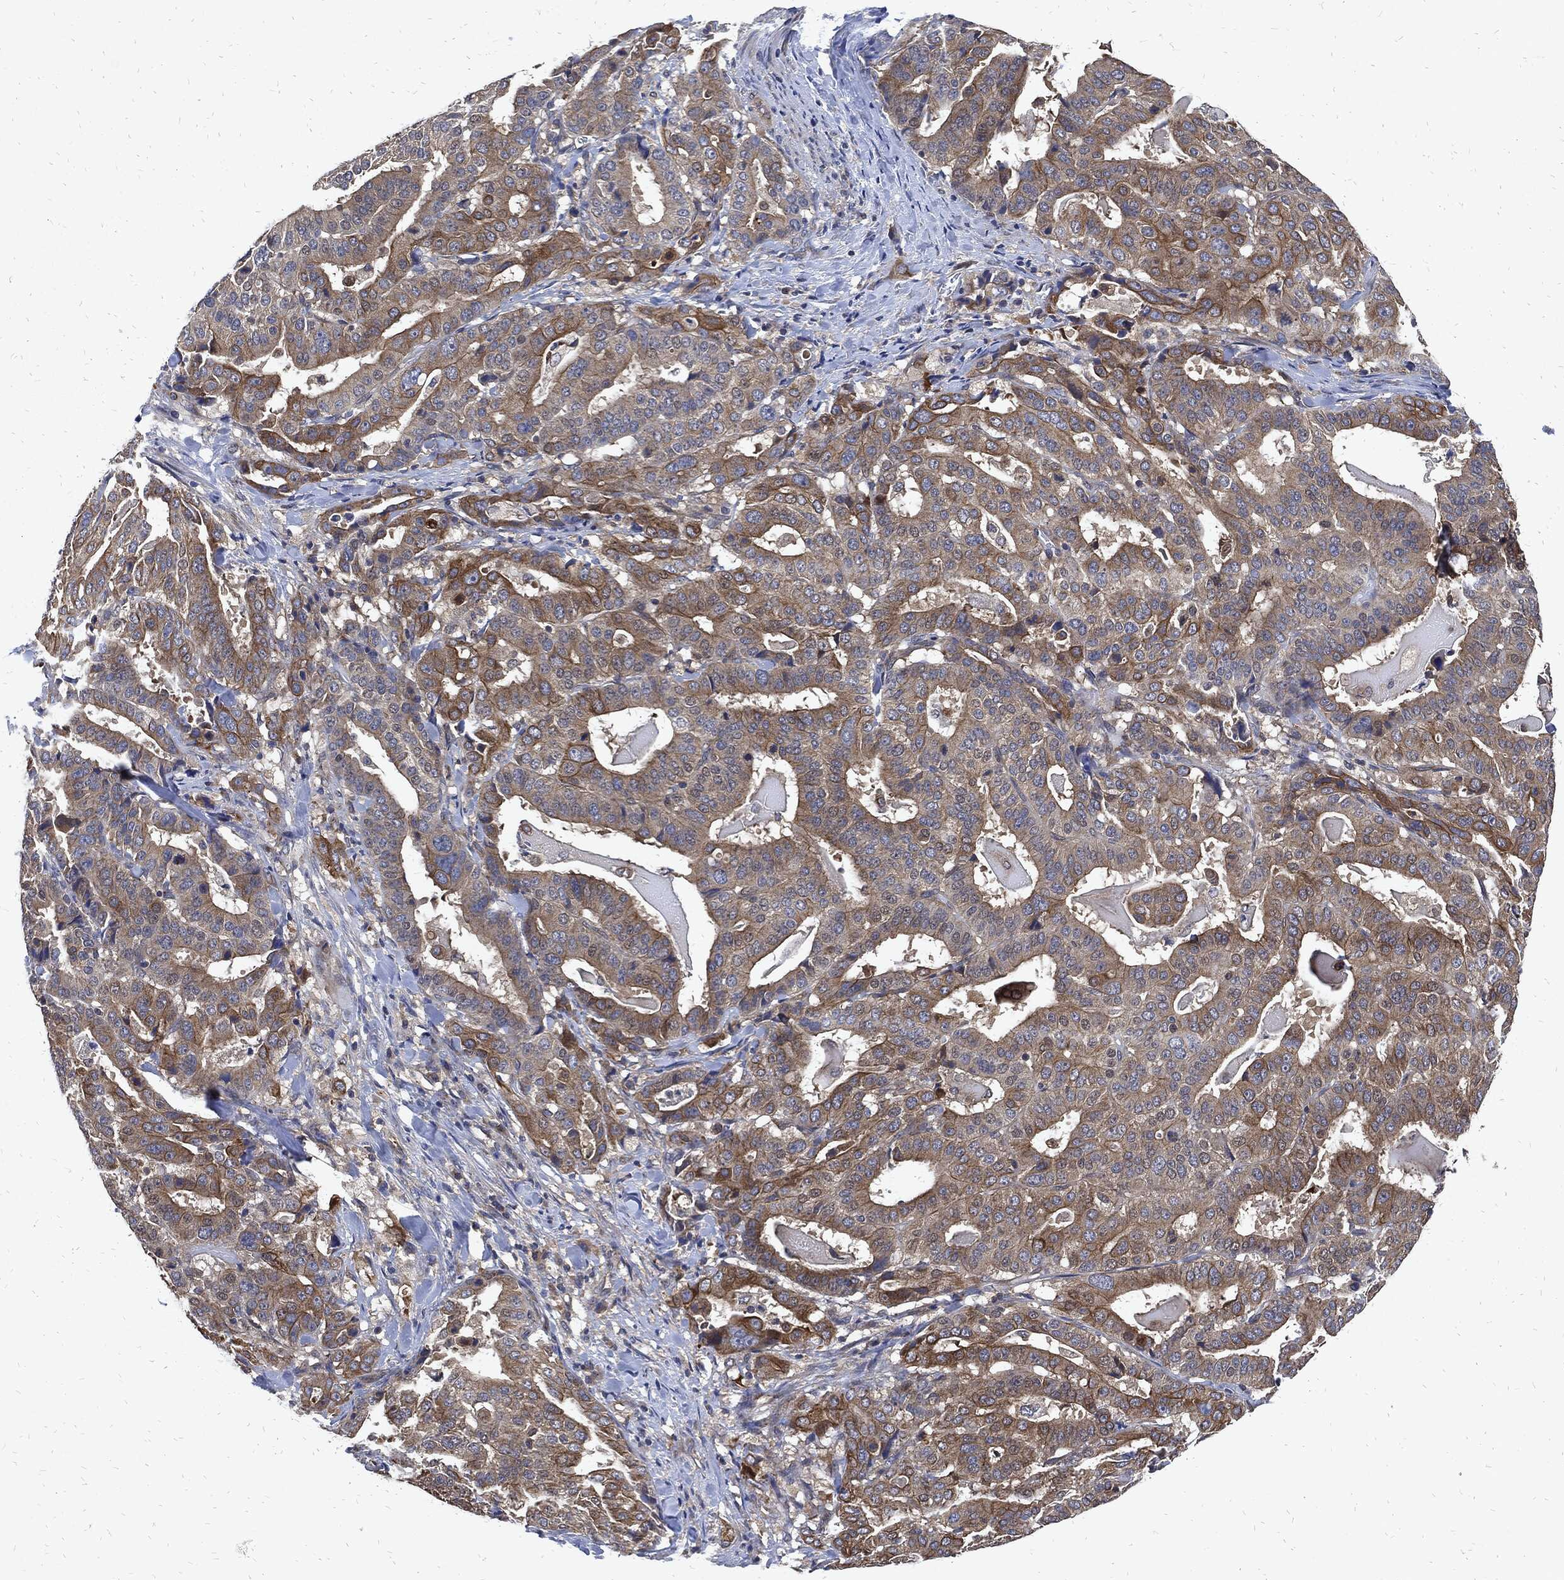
{"staining": {"intensity": "strong", "quantity": "<25%", "location": "cytoplasmic/membranous"}, "tissue": "stomach cancer", "cell_type": "Tumor cells", "image_type": "cancer", "snomed": [{"axis": "morphology", "description": "Adenocarcinoma, NOS"}, {"axis": "topography", "description": "Stomach"}], "caption": "This micrograph demonstrates IHC staining of human adenocarcinoma (stomach), with medium strong cytoplasmic/membranous expression in about <25% of tumor cells.", "gene": "DCTN1", "patient": {"sex": "male", "age": 48}}